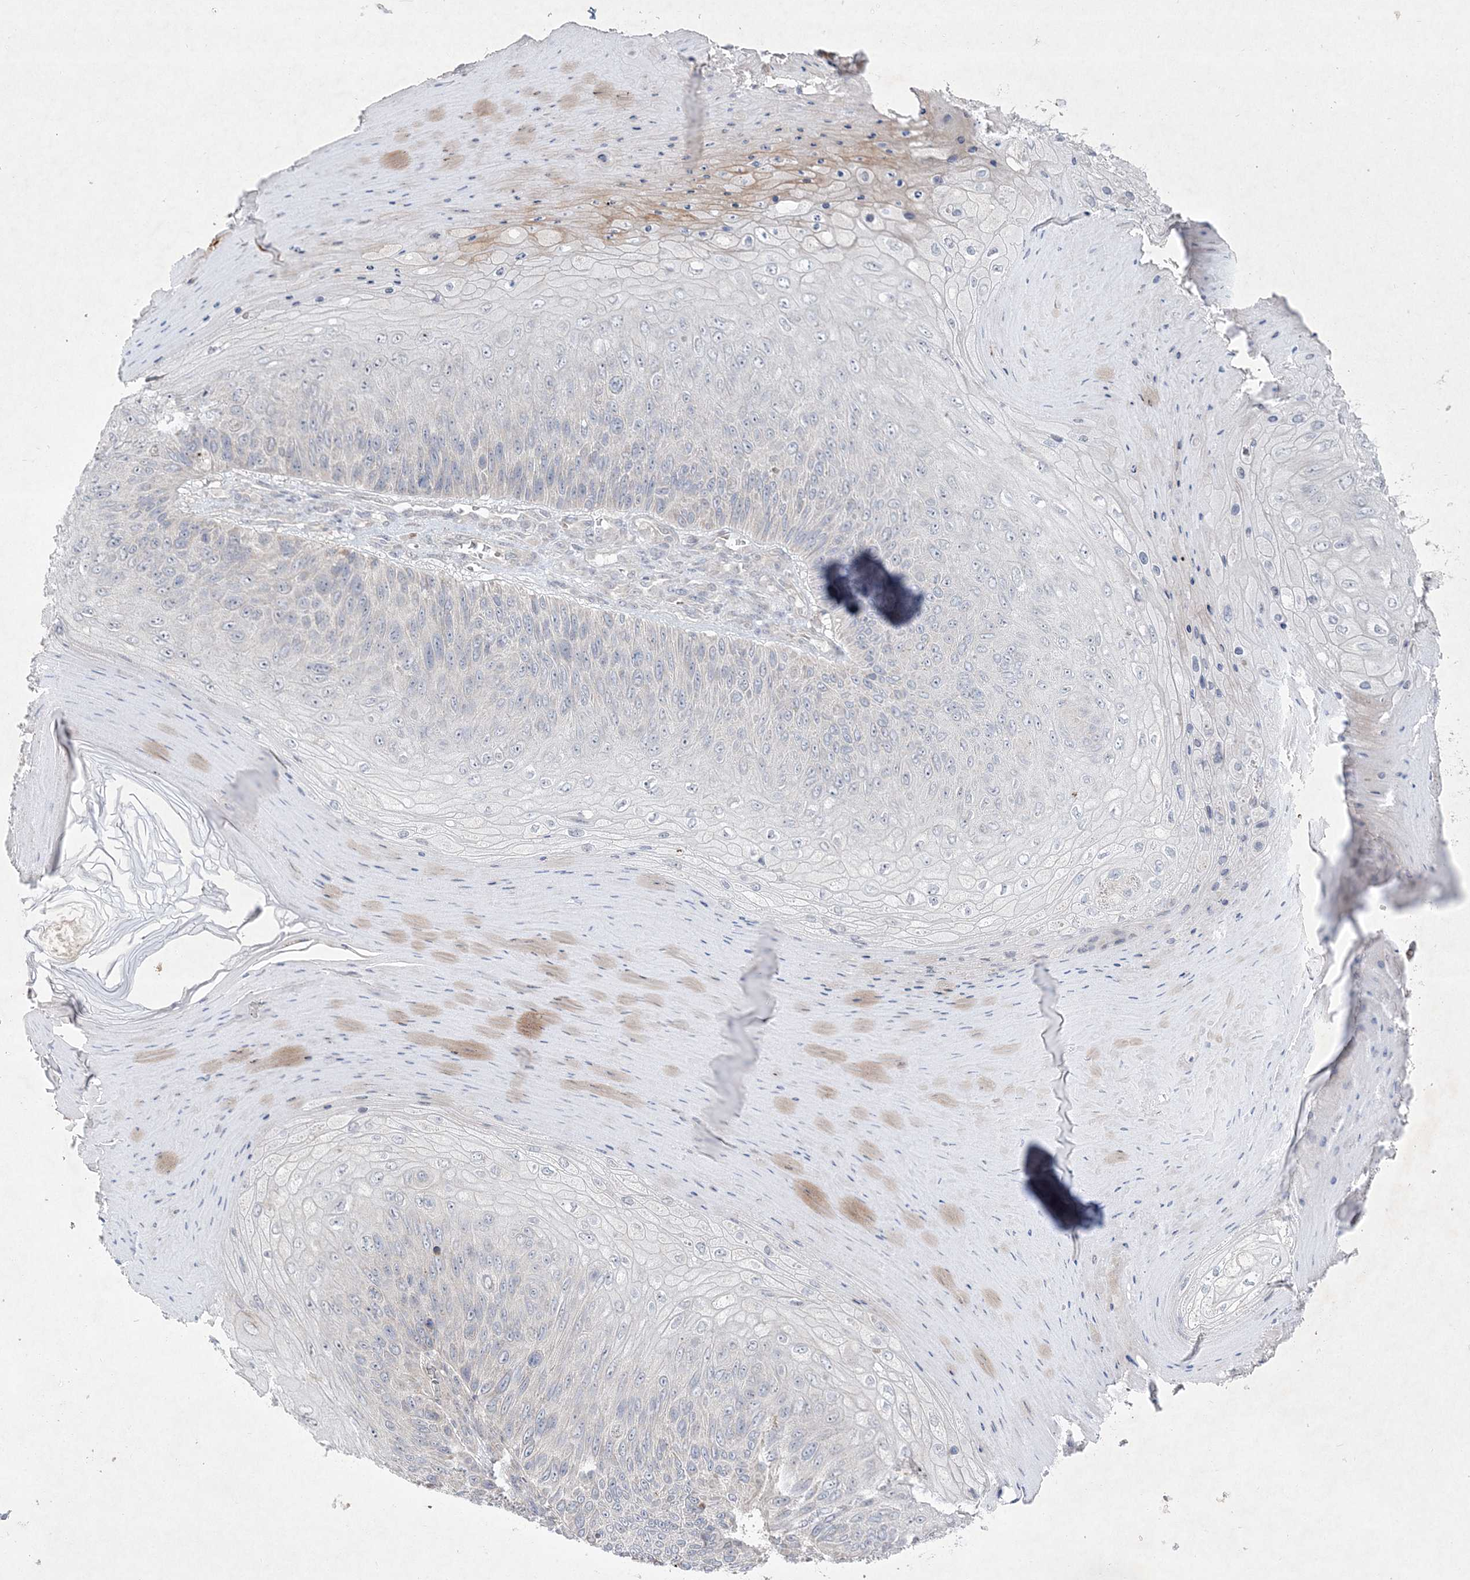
{"staining": {"intensity": "negative", "quantity": "none", "location": "none"}, "tissue": "skin cancer", "cell_type": "Tumor cells", "image_type": "cancer", "snomed": [{"axis": "morphology", "description": "Squamous cell carcinoma, NOS"}, {"axis": "topography", "description": "Skin"}], "caption": "Immunohistochemical staining of squamous cell carcinoma (skin) displays no significant positivity in tumor cells.", "gene": "CLNK", "patient": {"sex": "female", "age": 88}}